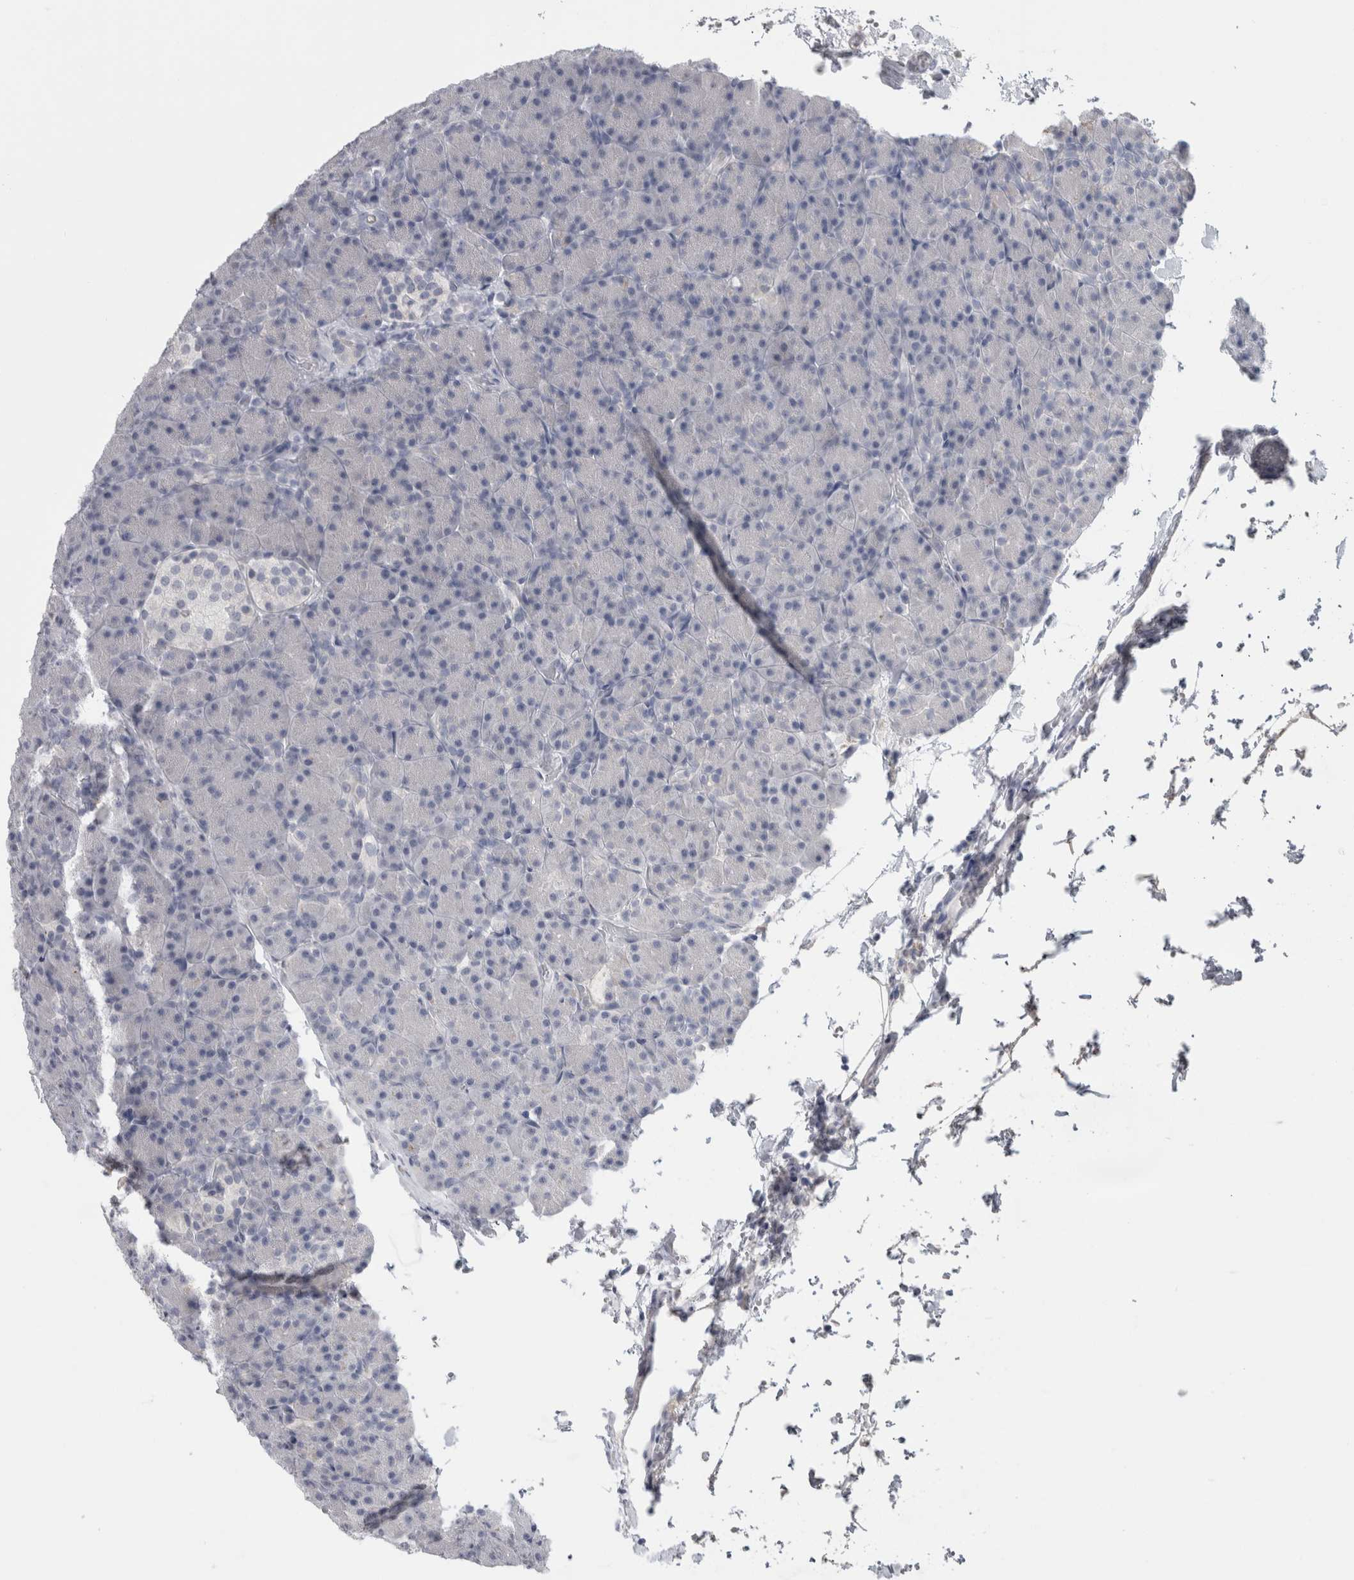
{"staining": {"intensity": "negative", "quantity": "none", "location": "none"}, "tissue": "pancreas", "cell_type": "Exocrine glandular cells", "image_type": "normal", "snomed": [{"axis": "morphology", "description": "Normal tissue, NOS"}, {"axis": "topography", "description": "Pancreas"}], "caption": "Normal pancreas was stained to show a protein in brown. There is no significant staining in exocrine glandular cells.", "gene": "ADAM2", "patient": {"sex": "female", "age": 43}}